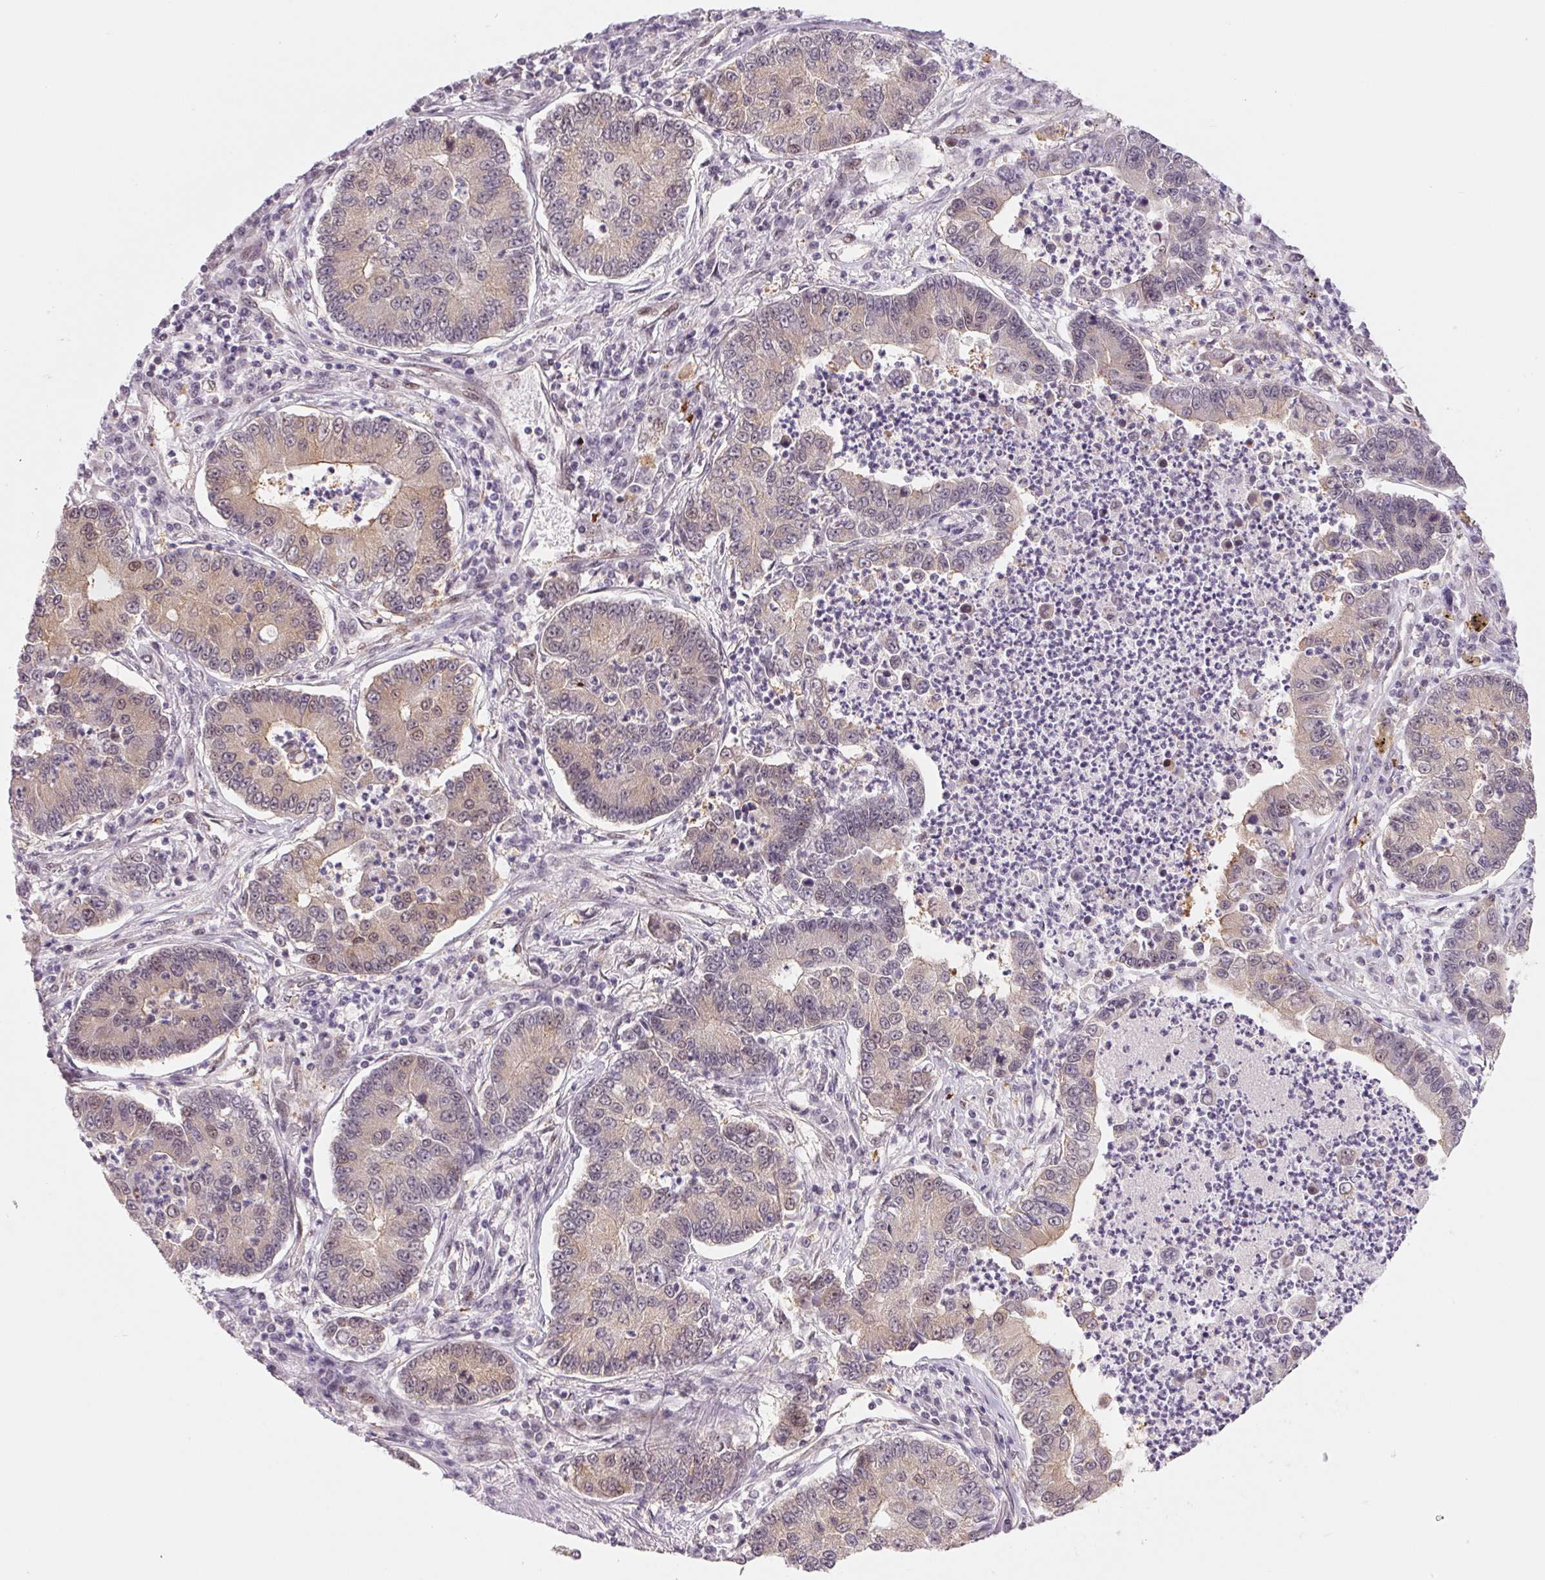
{"staining": {"intensity": "weak", "quantity": "<25%", "location": "cytoplasmic/membranous"}, "tissue": "lung cancer", "cell_type": "Tumor cells", "image_type": "cancer", "snomed": [{"axis": "morphology", "description": "Adenocarcinoma, NOS"}, {"axis": "topography", "description": "Lung"}], "caption": "Immunohistochemistry image of neoplastic tissue: lung cancer (adenocarcinoma) stained with DAB shows no significant protein expression in tumor cells.", "gene": "DNAJB6", "patient": {"sex": "female", "age": 57}}